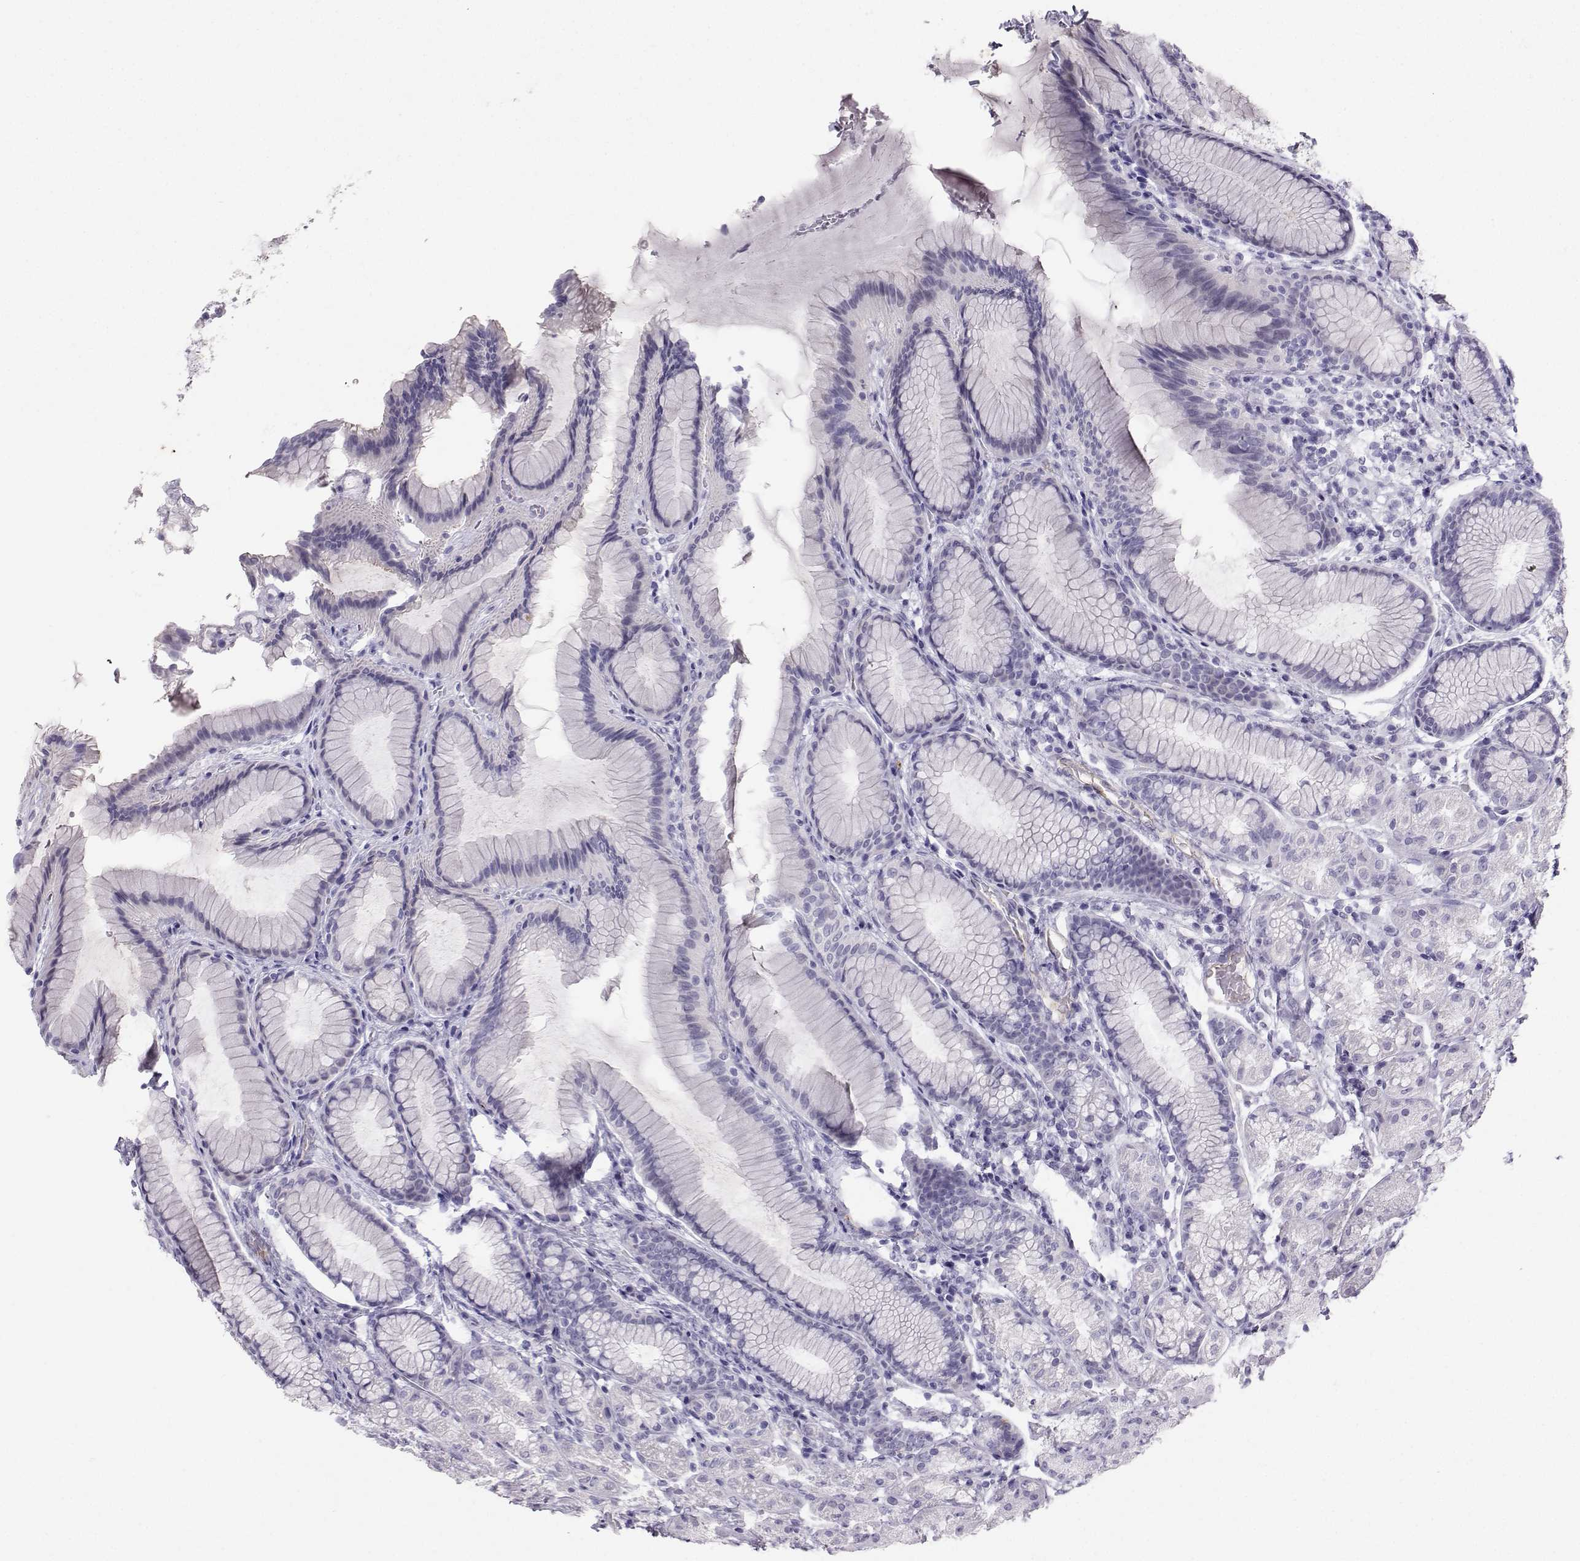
{"staining": {"intensity": "negative", "quantity": "none", "location": "none"}, "tissue": "stomach", "cell_type": "Glandular cells", "image_type": "normal", "snomed": [{"axis": "morphology", "description": "Normal tissue, NOS"}, {"axis": "morphology", "description": "Adenocarcinoma, NOS"}, {"axis": "topography", "description": "Stomach"}], "caption": "The immunohistochemistry image has no significant expression in glandular cells of stomach.", "gene": "IQCD", "patient": {"sex": "female", "age": 79}}